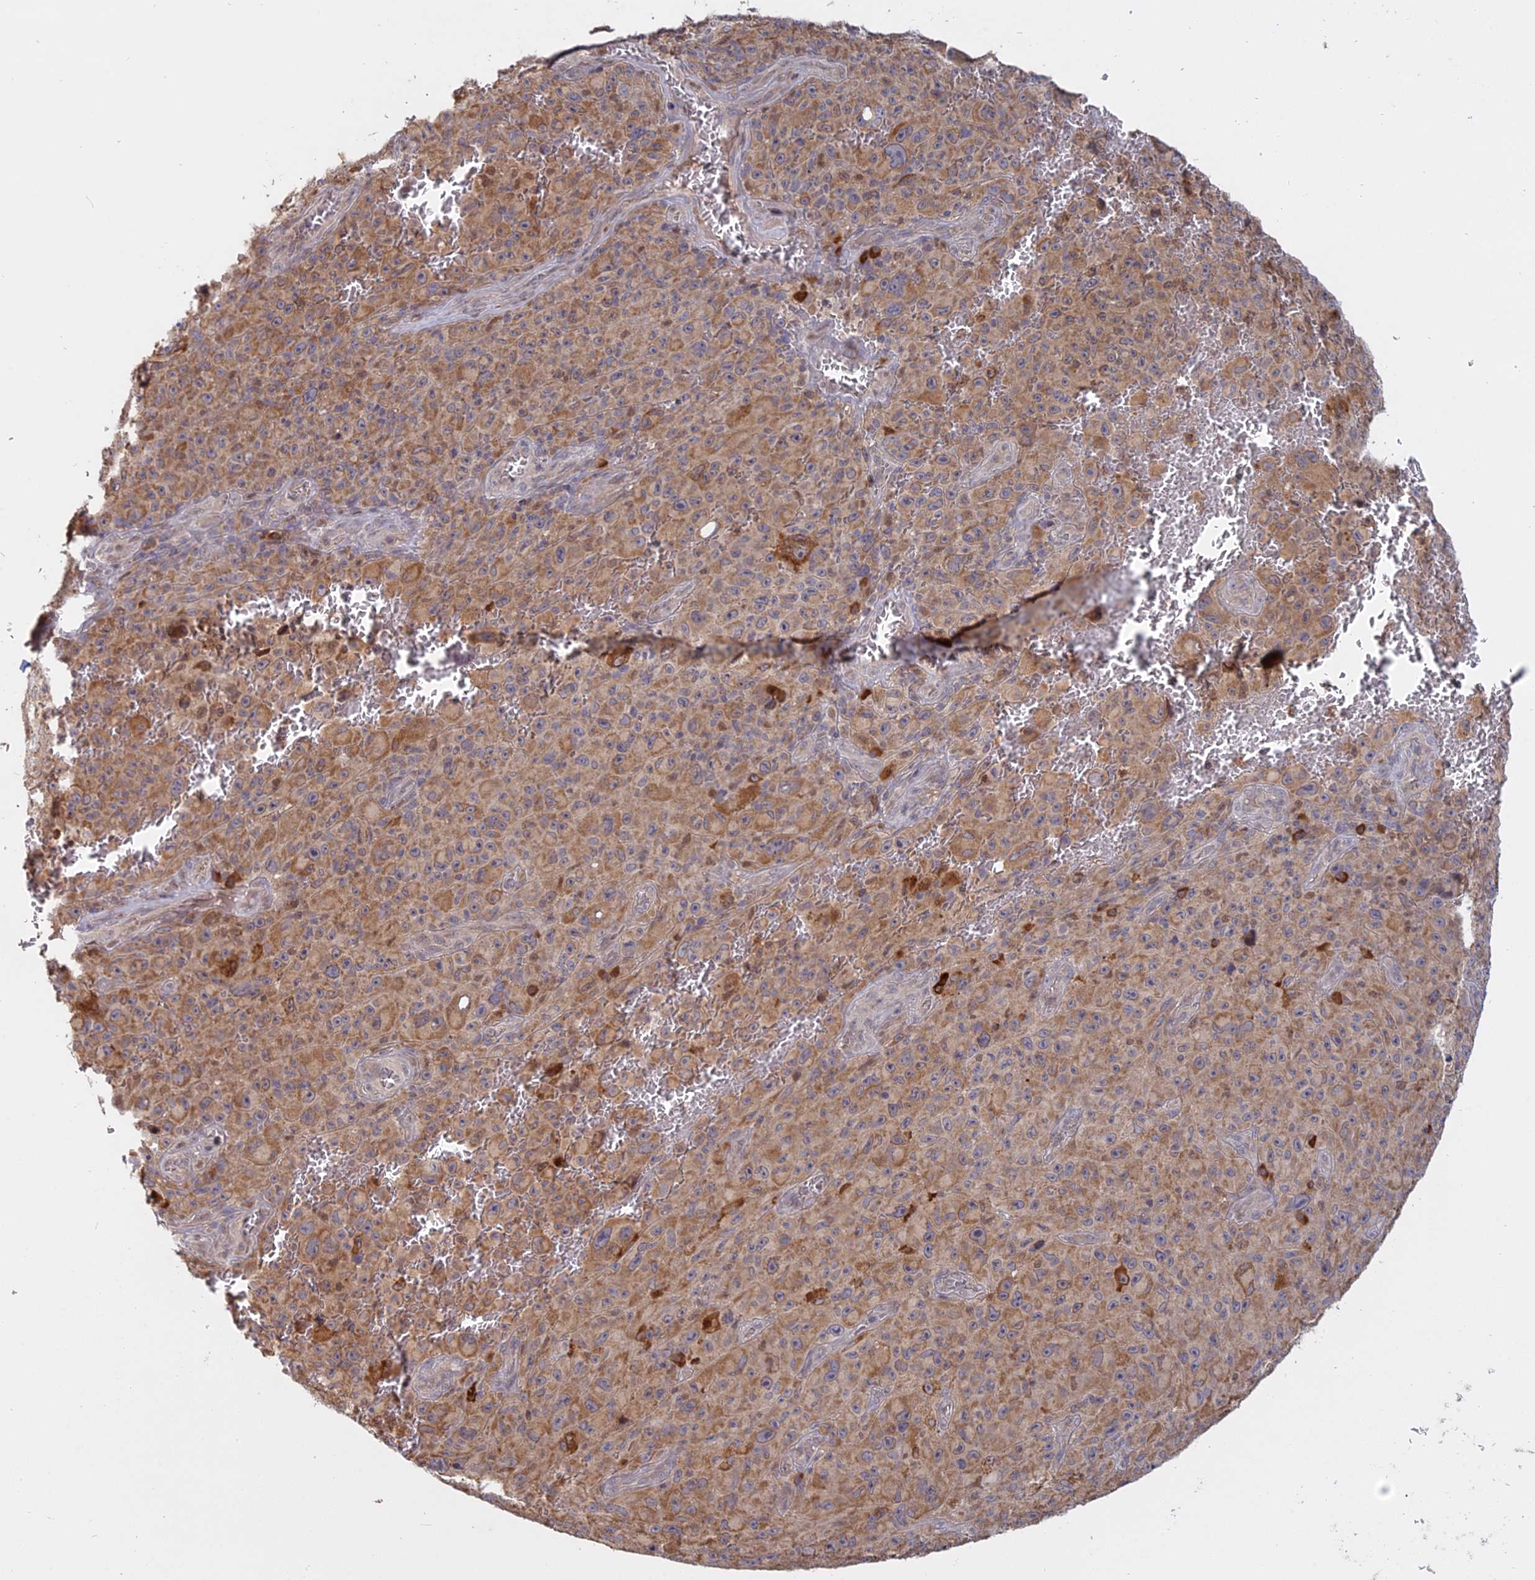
{"staining": {"intensity": "moderate", "quantity": ">75%", "location": "cytoplasmic/membranous"}, "tissue": "melanoma", "cell_type": "Tumor cells", "image_type": "cancer", "snomed": [{"axis": "morphology", "description": "Malignant melanoma, NOS"}, {"axis": "topography", "description": "Skin"}], "caption": "Human melanoma stained for a protein (brown) demonstrates moderate cytoplasmic/membranous positive staining in about >75% of tumor cells.", "gene": "TMEM208", "patient": {"sex": "female", "age": 82}}